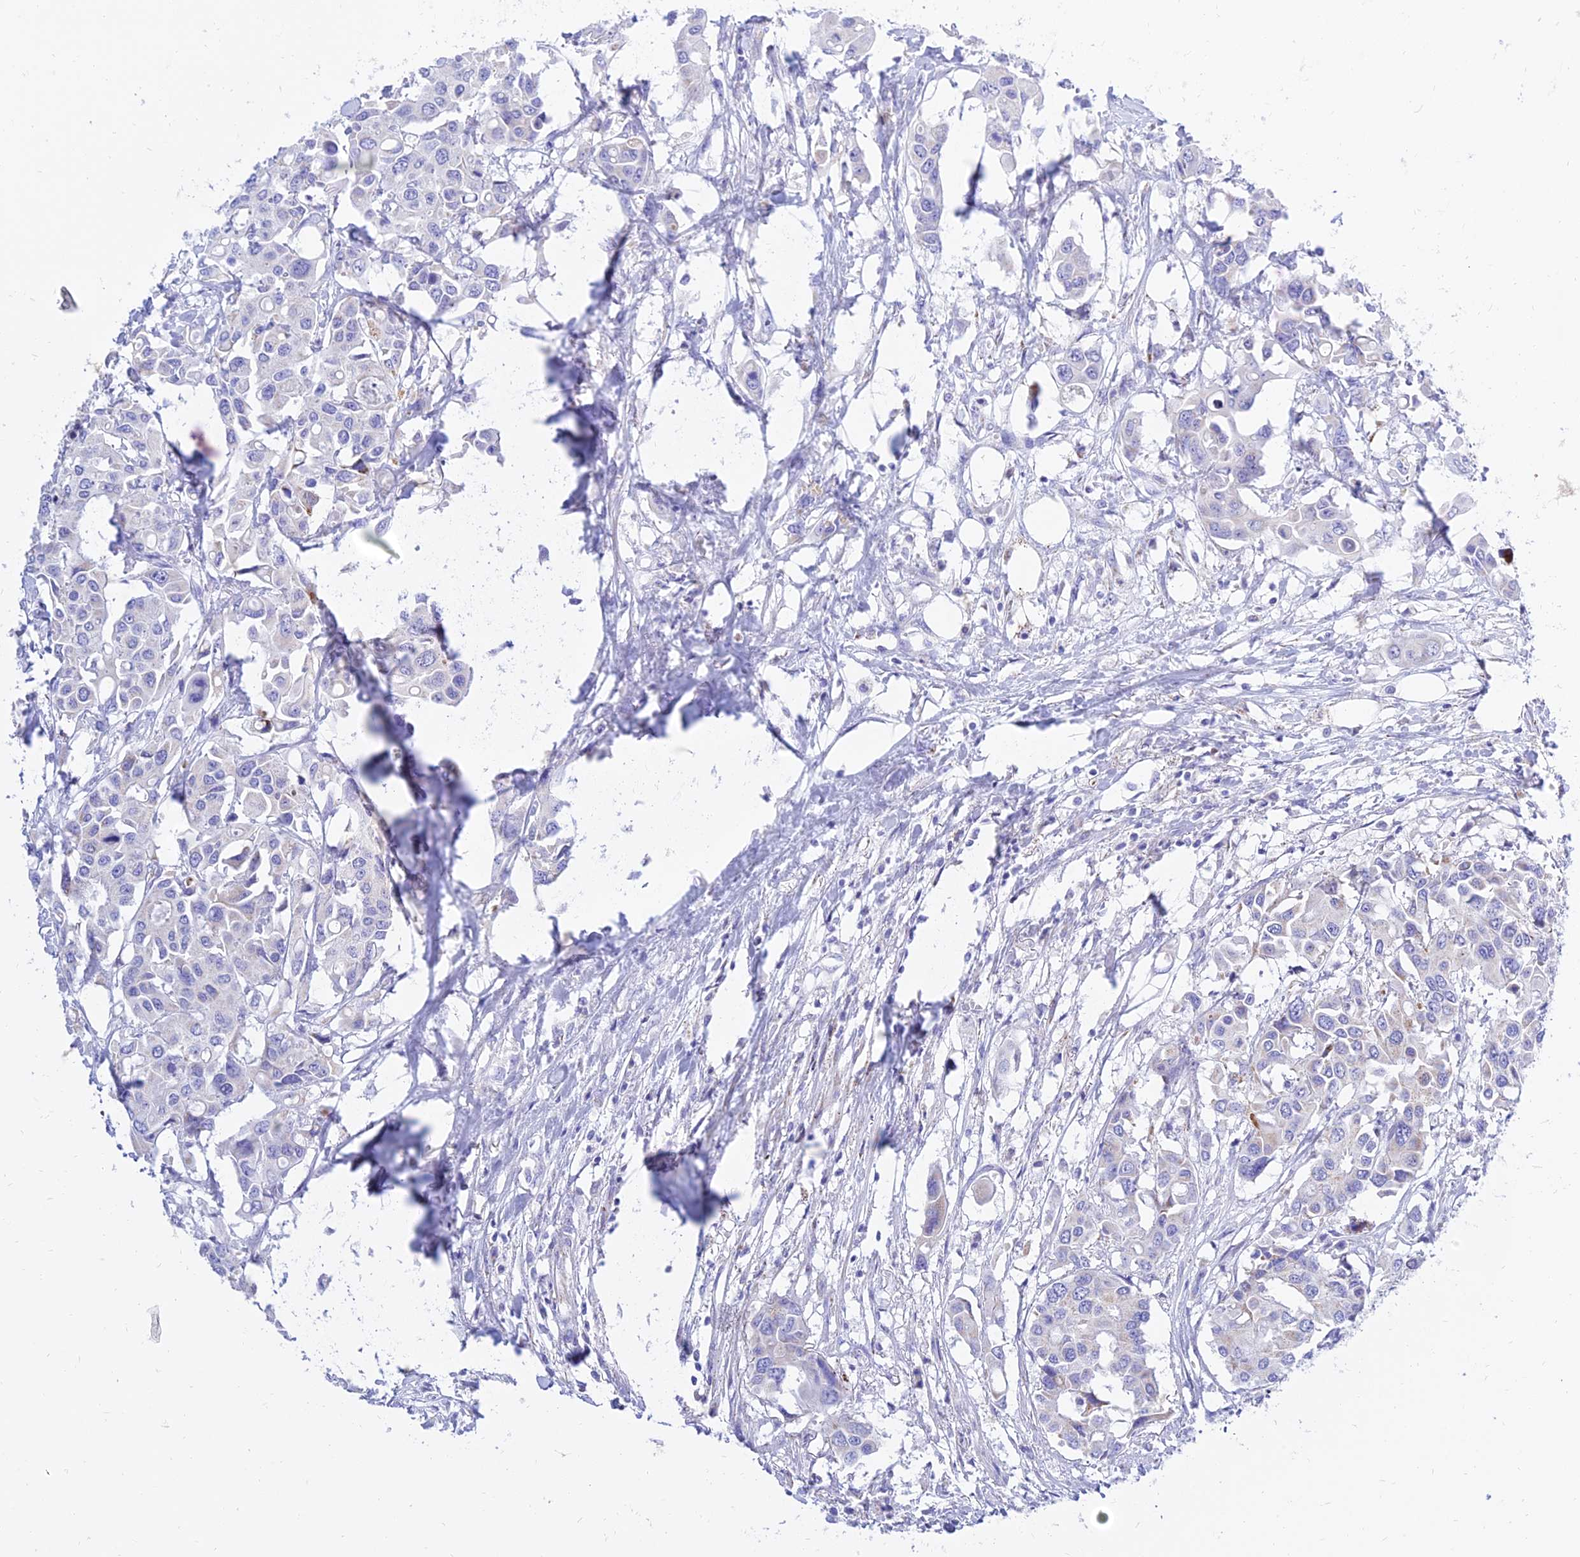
{"staining": {"intensity": "negative", "quantity": "none", "location": "none"}, "tissue": "colorectal cancer", "cell_type": "Tumor cells", "image_type": "cancer", "snomed": [{"axis": "morphology", "description": "Adenocarcinoma, NOS"}, {"axis": "topography", "description": "Colon"}], "caption": "This is a histopathology image of immunohistochemistry (IHC) staining of adenocarcinoma (colorectal), which shows no staining in tumor cells. (DAB immunohistochemistry, high magnification).", "gene": "PKN3", "patient": {"sex": "male", "age": 77}}